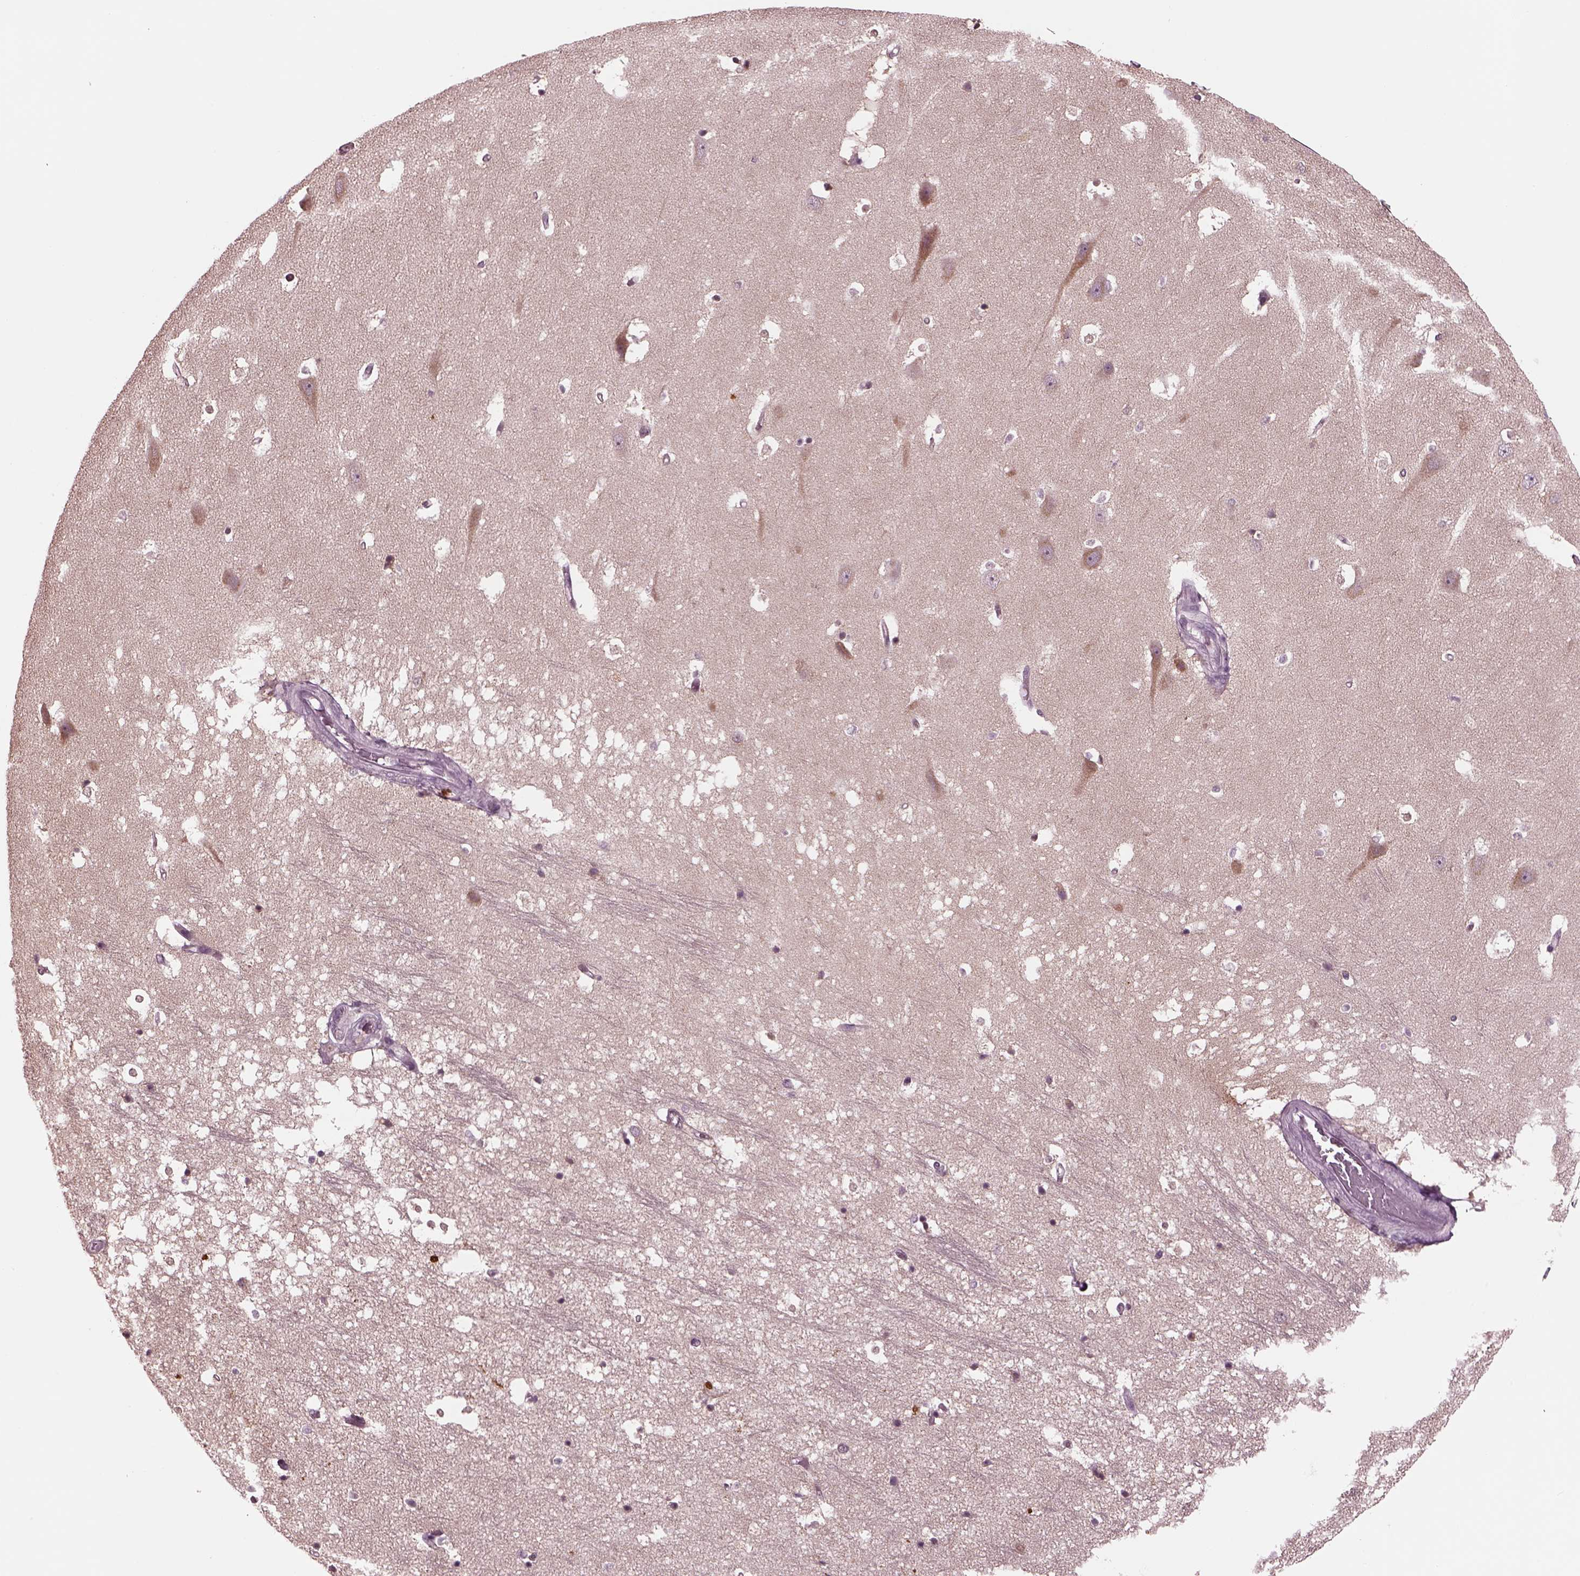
{"staining": {"intensity": "negative", "quantity": "none", "location": "none"}, "tissue": "hippocampus", "cell_type": "Glial cells", "image_type": "normal", "snomed": [{"axis": "morphology", "description": "Normal tissue, NOS"}, {"axis": "topography", "description": "Hippocampus"}], "caption": "This micrograph is of unremarkable hippocampus stained with immunohistochemistry (IHC) to label a protein in brown with the nuclei are counter-stained blue. There is no staining in glial cells.", "gene": "CLCN4", "patient": {"sex": "male", "age": 44}}